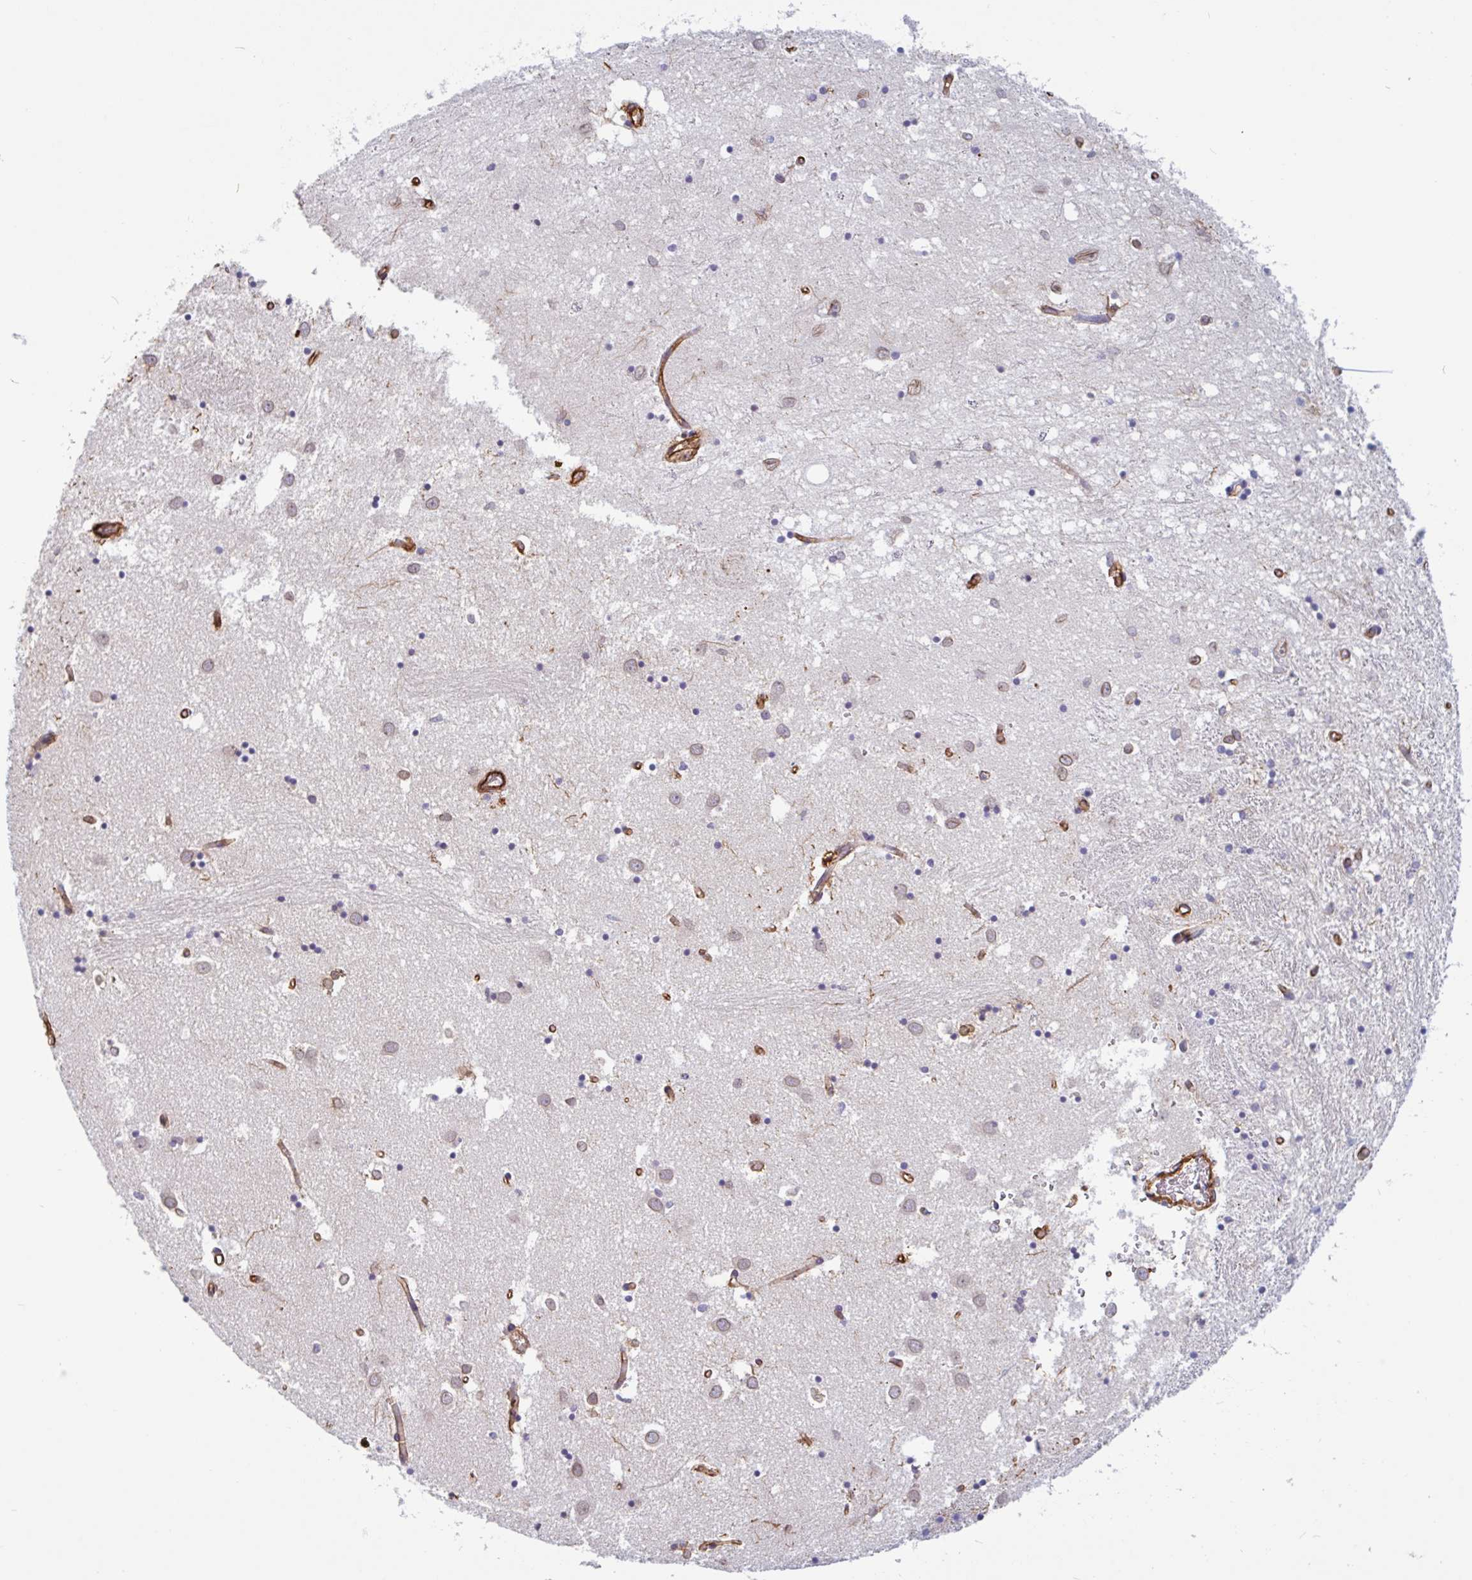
{"staining": {"intensity": "moderate", "quantity": "<25%", "location": "cytoplasmic/membranous,nuclear"}, "tissue": "caudate", "cell_type": "Glial cells", "image_type": "normal", "snomed": [{"axis": "morphology", "description": "Normal tissue, NOS"}, {"axis": "topography", "description": "Lateral ventricle wall"}], "caption": "Immunohistochemical staining of unremarkable caudate displays moderate cytoplasmic/membranous,nuclear protein staining in approximately <25% of glial cells.", "gene": "PPFIA1", "patient": {"sex": "male", "age": 70}}